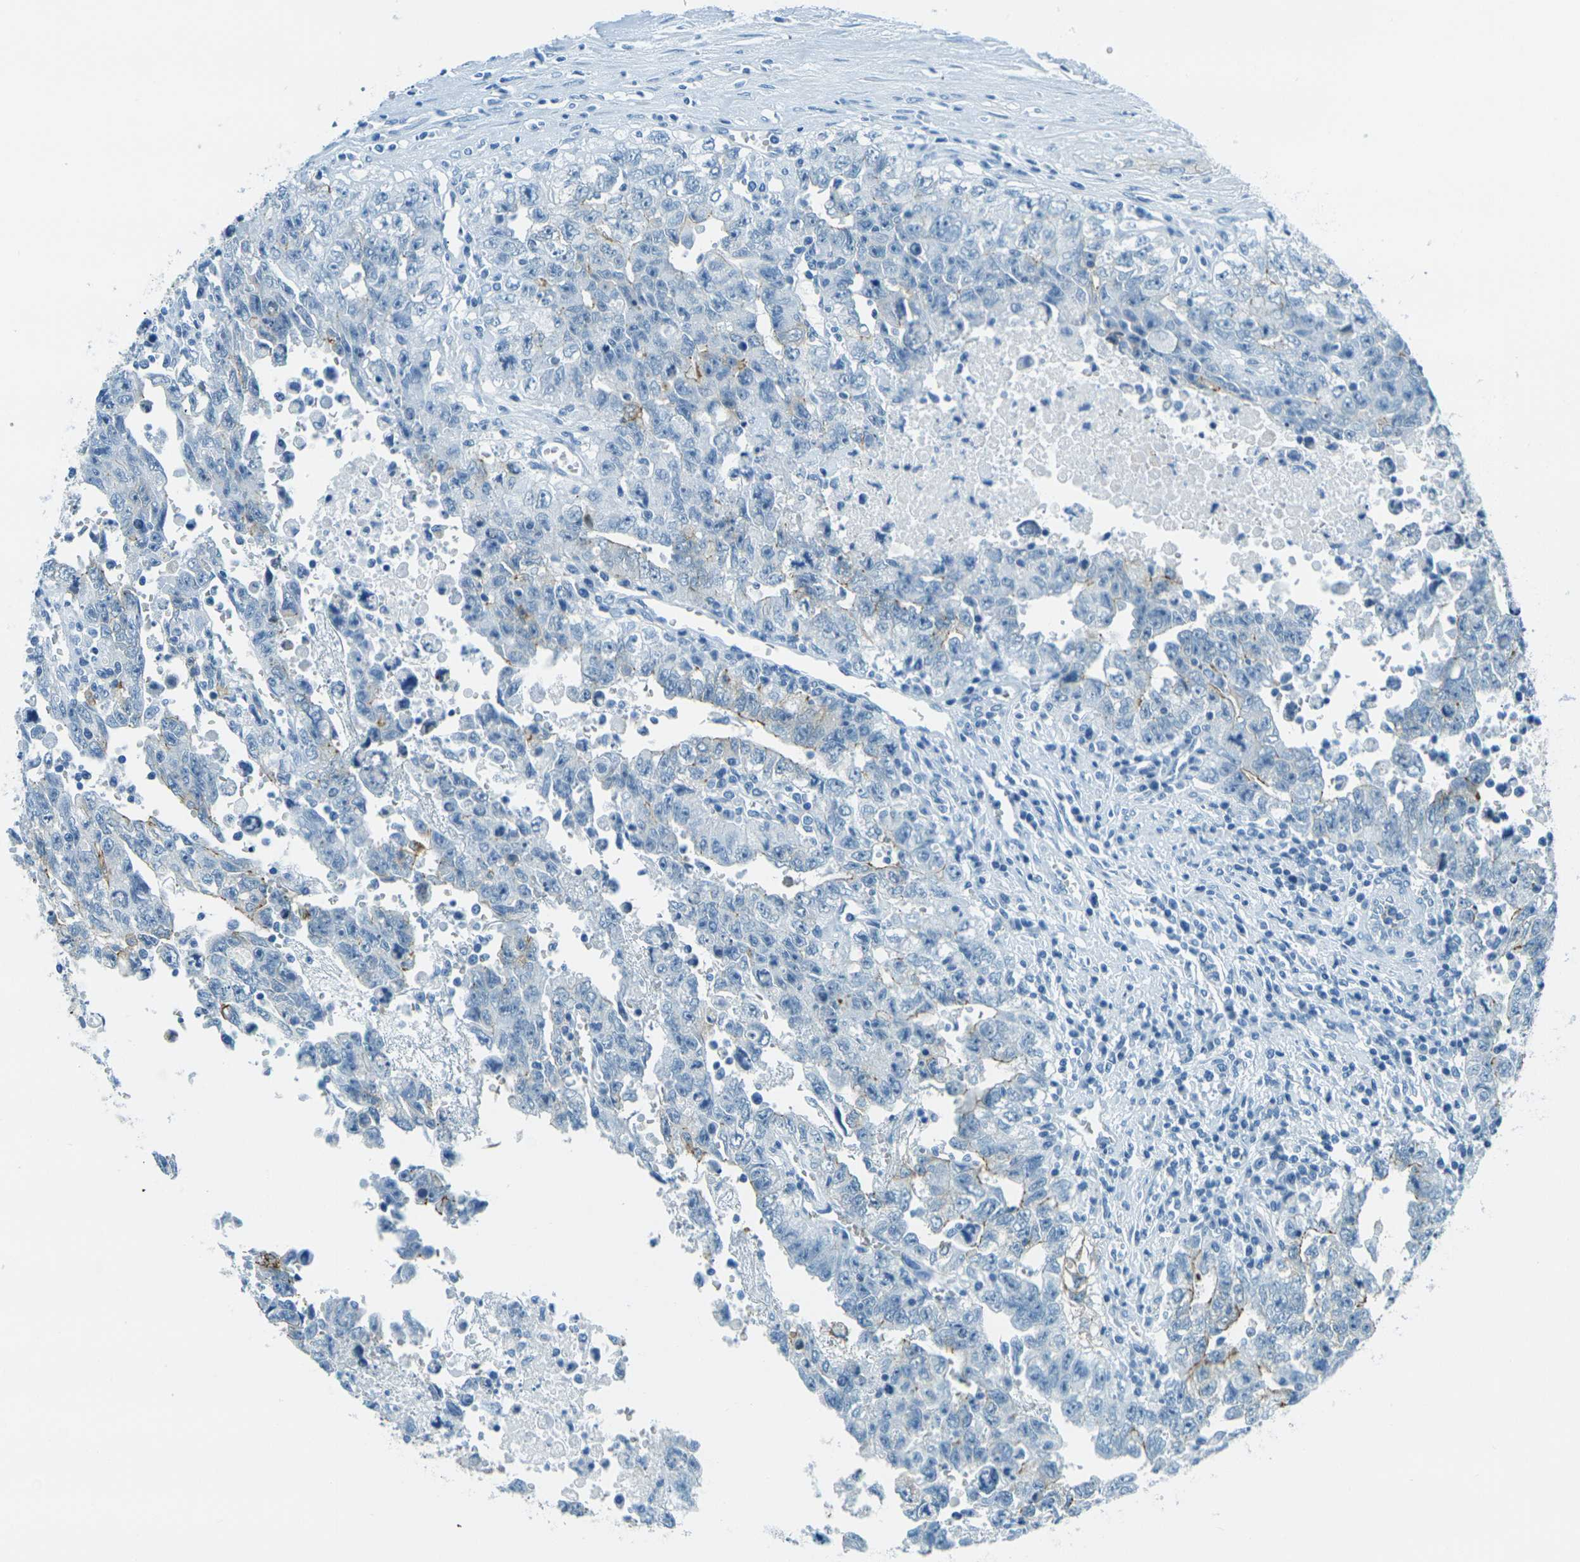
{"staining": {"intensity": "negative", "quantity": "none", "location": "none"}, "tissue": "testis cancer", "cell_type": "Tumor cells", "image_type": "cancer", "snomed": [{"axis": "morphology", "description": "Carcinoma, Embryonal, NOS"}, {"axis": "topography", "description": "Testis"}], "caption": "IHC image of neoplastic tissue: human testis cancer (embryonal carcinoma) stained with DAB shows no significant protein expression in tumor cells.", "gene": "OCLN", "patient": {"sex": "male", "age": 28}}